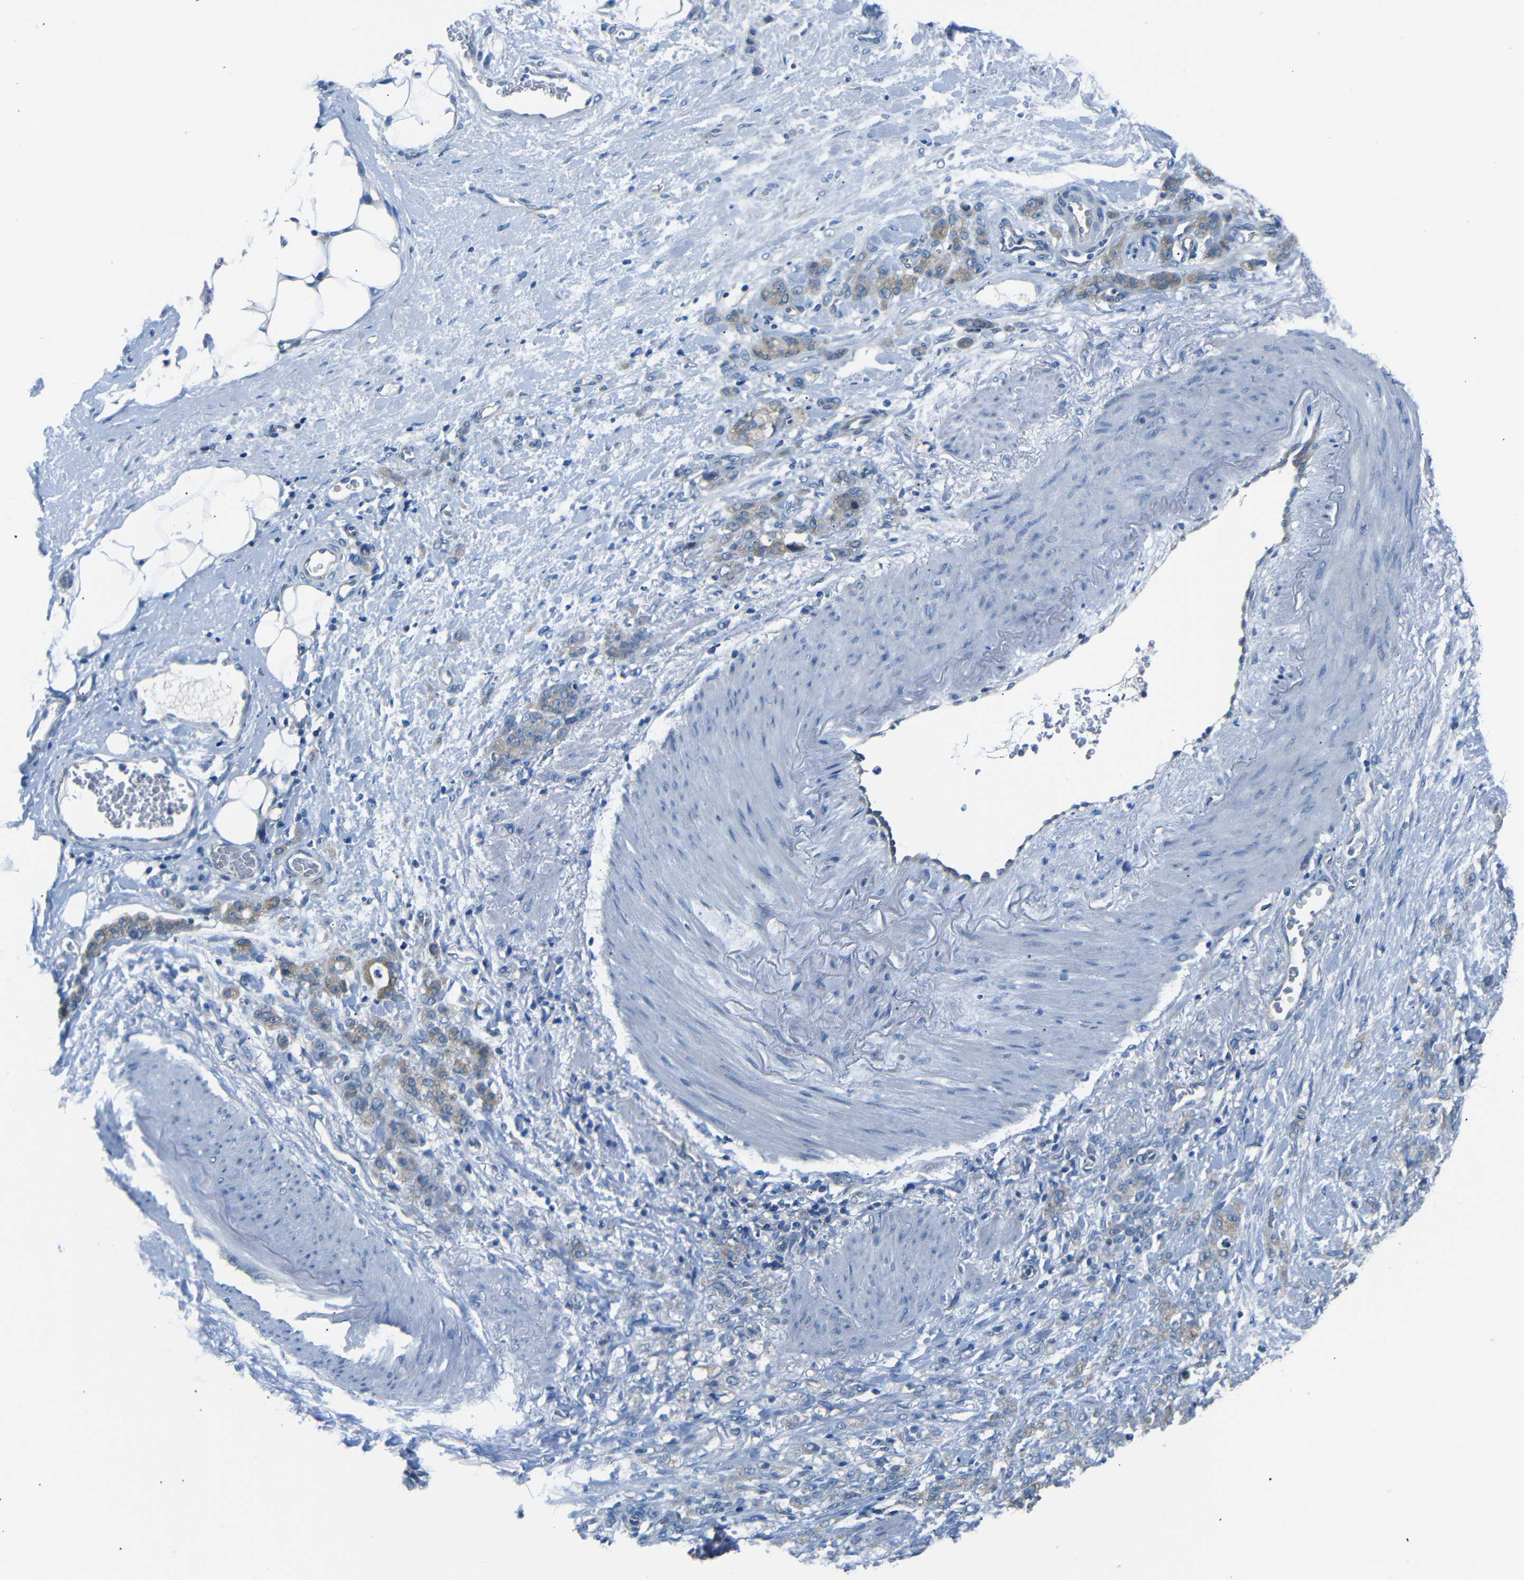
{"staining": {"intensity": "weak", "quantity": ">75%", "location": "cytoplasmic/membranous"}, "tissue": "stomach cancer", "cell_type": "Tumor cells", "image_type": "cancer", "snomed": [{"axis": "morphology", "description": "Adenocarcinoma, NOS"}, {"axis": "topography", "description": "Stomach"}], "caption": "The immunohistochemical stain shows weak cytoplasmic/membranous positivity in tumor cells of stomach adenocarcinoma tissue.", "gene": "DCP1A", "patient": {"sex": "male", "age": 82}}